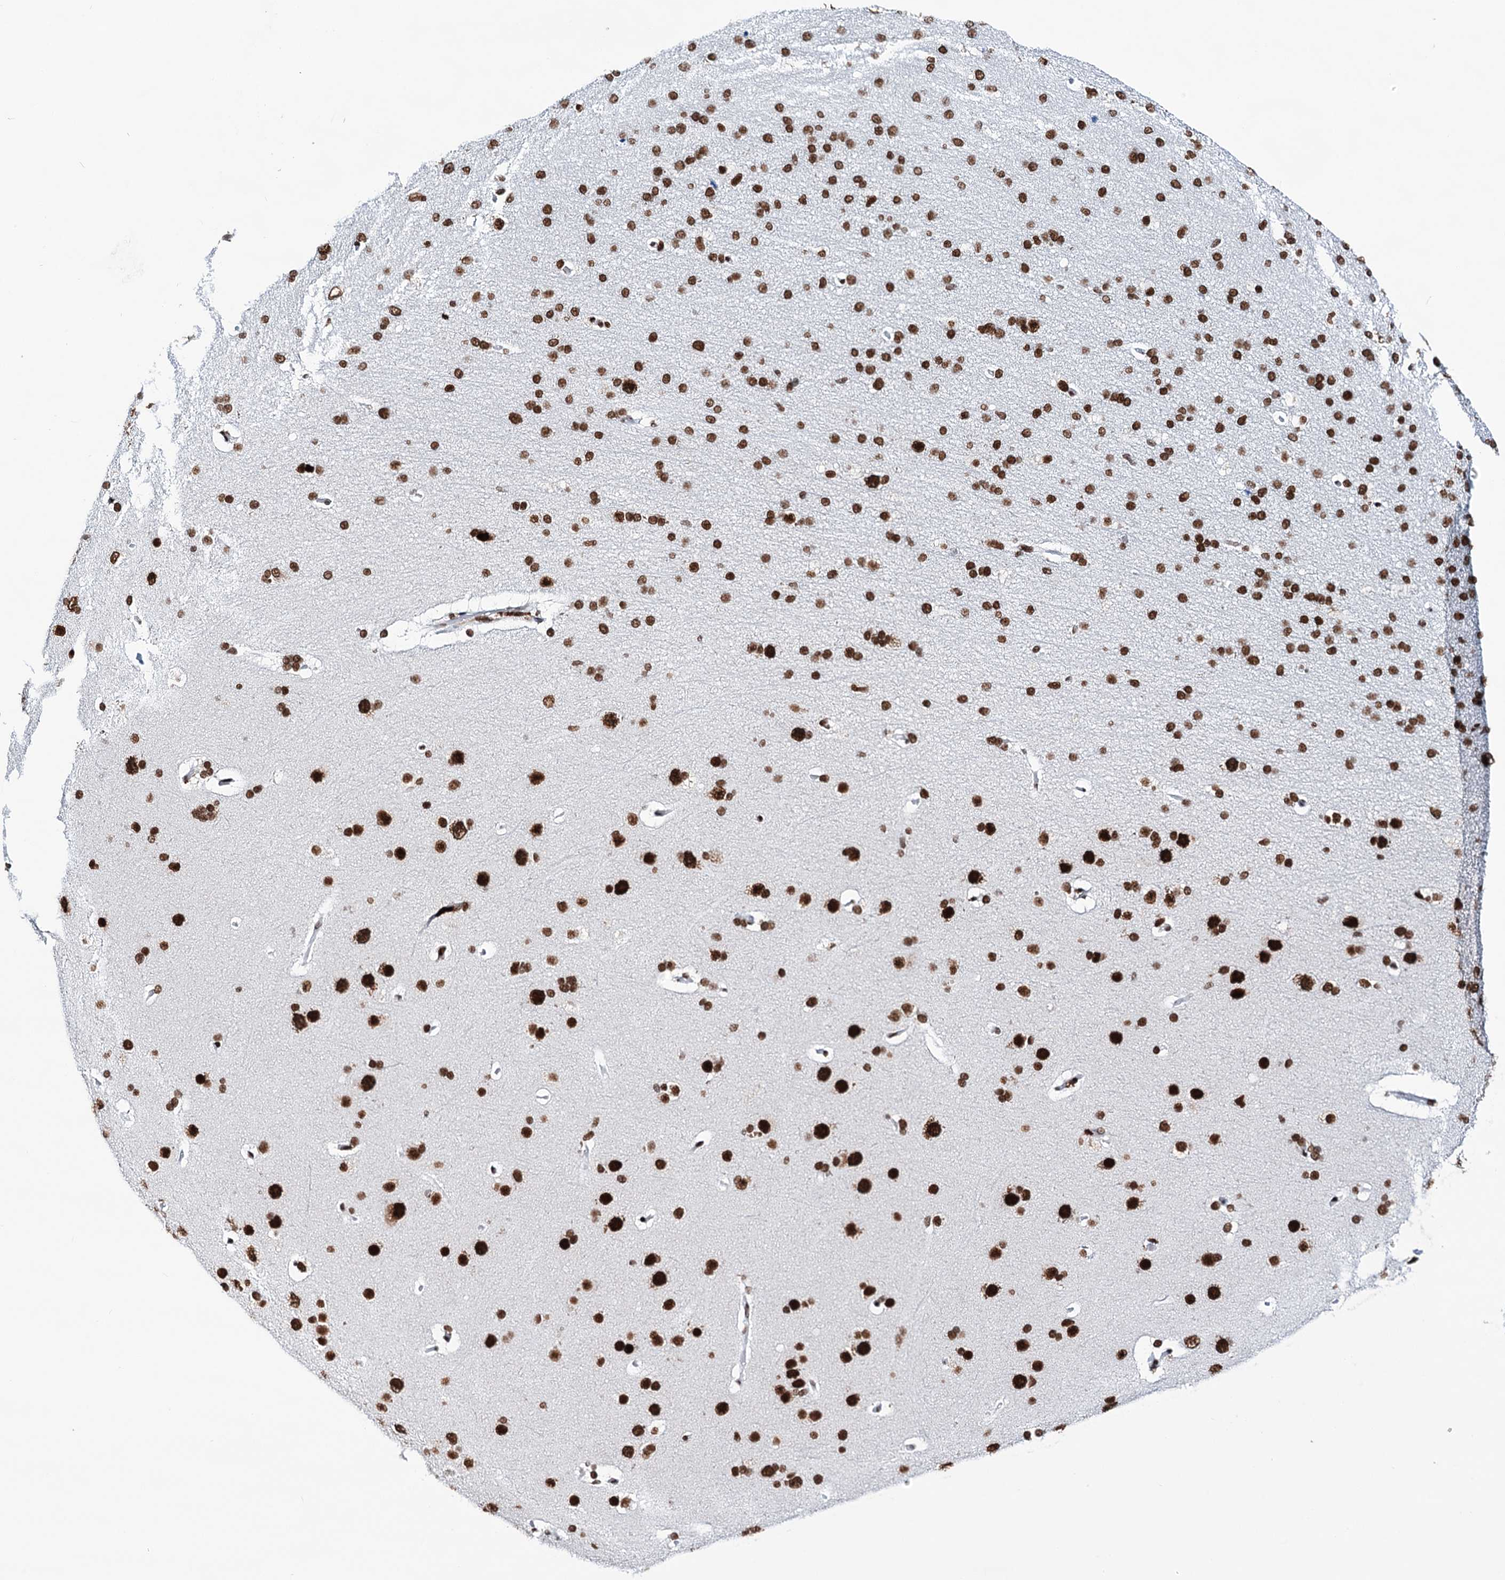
{"staining": {"intensity": "moderate", "quantity": "25%-75%", "location": "nuclear"}, "tissue": "cerebral cortex", "cell_type": "Endothelial cells", "image_type": "normal", "snomed": [{"axis": "morphology", "description": "Normal tissue, NOS"}, {"axis": "topography", "description": "Cerebral cortex"}], "caption": "DAB immunohistochemical staining of benign cerebral cortex displays moderate nuclear protein staining in approximately 25%-75% of endothelial cells.", "gene": "MATR3", "patient": {"sex": "male", "age": 62}}